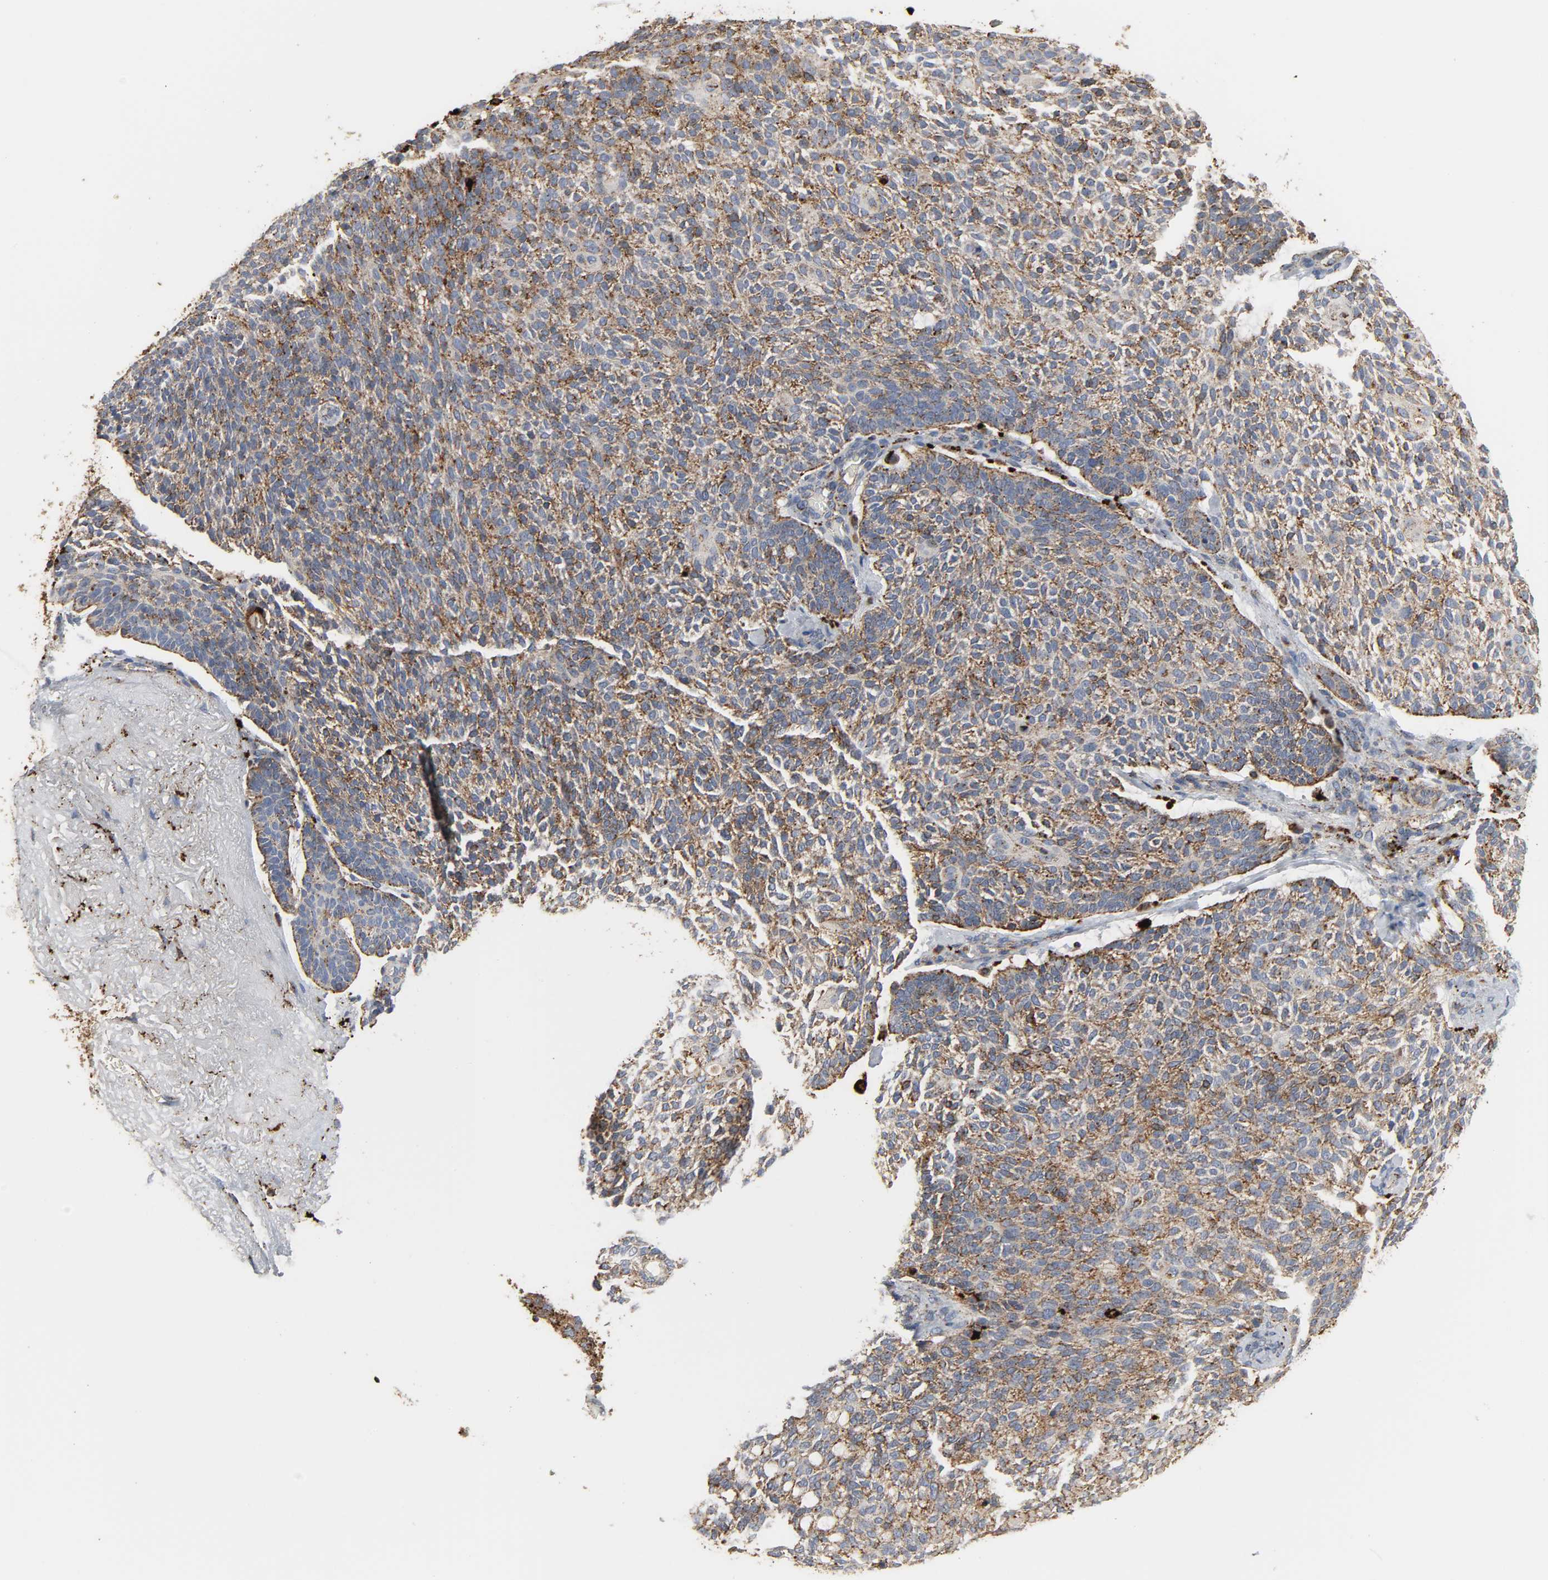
{"staining": {"intensity": "moderate", "quantity": ">75%", "location": "cytoplasmic/membranous"}, "tissue": "skin cancer", "cell_type": "Tumor cells", "image_type": "cancer", "snomed": [{"axis": "morphology", "description": "Normal tissue, NOS"}, {"axis": "morphology", "description": "Basal cell carcinoma"}, {"axis": "topography", "description": "Skin"}], "caption": "High-magnification brightfield microscopy of basal cell carcinoma (skin) stained with DAB (3,3'-diaminobenzidine) (brown) and counterstained with hematoxylin (blue). tumor cells exhibit moderate cytoplasmic/membranous staining is seen in approximately>75% of cells. (DAB (3,3'-diaminobenzidine) = brown stain, brightfield microscopy at high magnification).", "gene": "PSAP", "patient": {"sex": "female", "age": 70}}